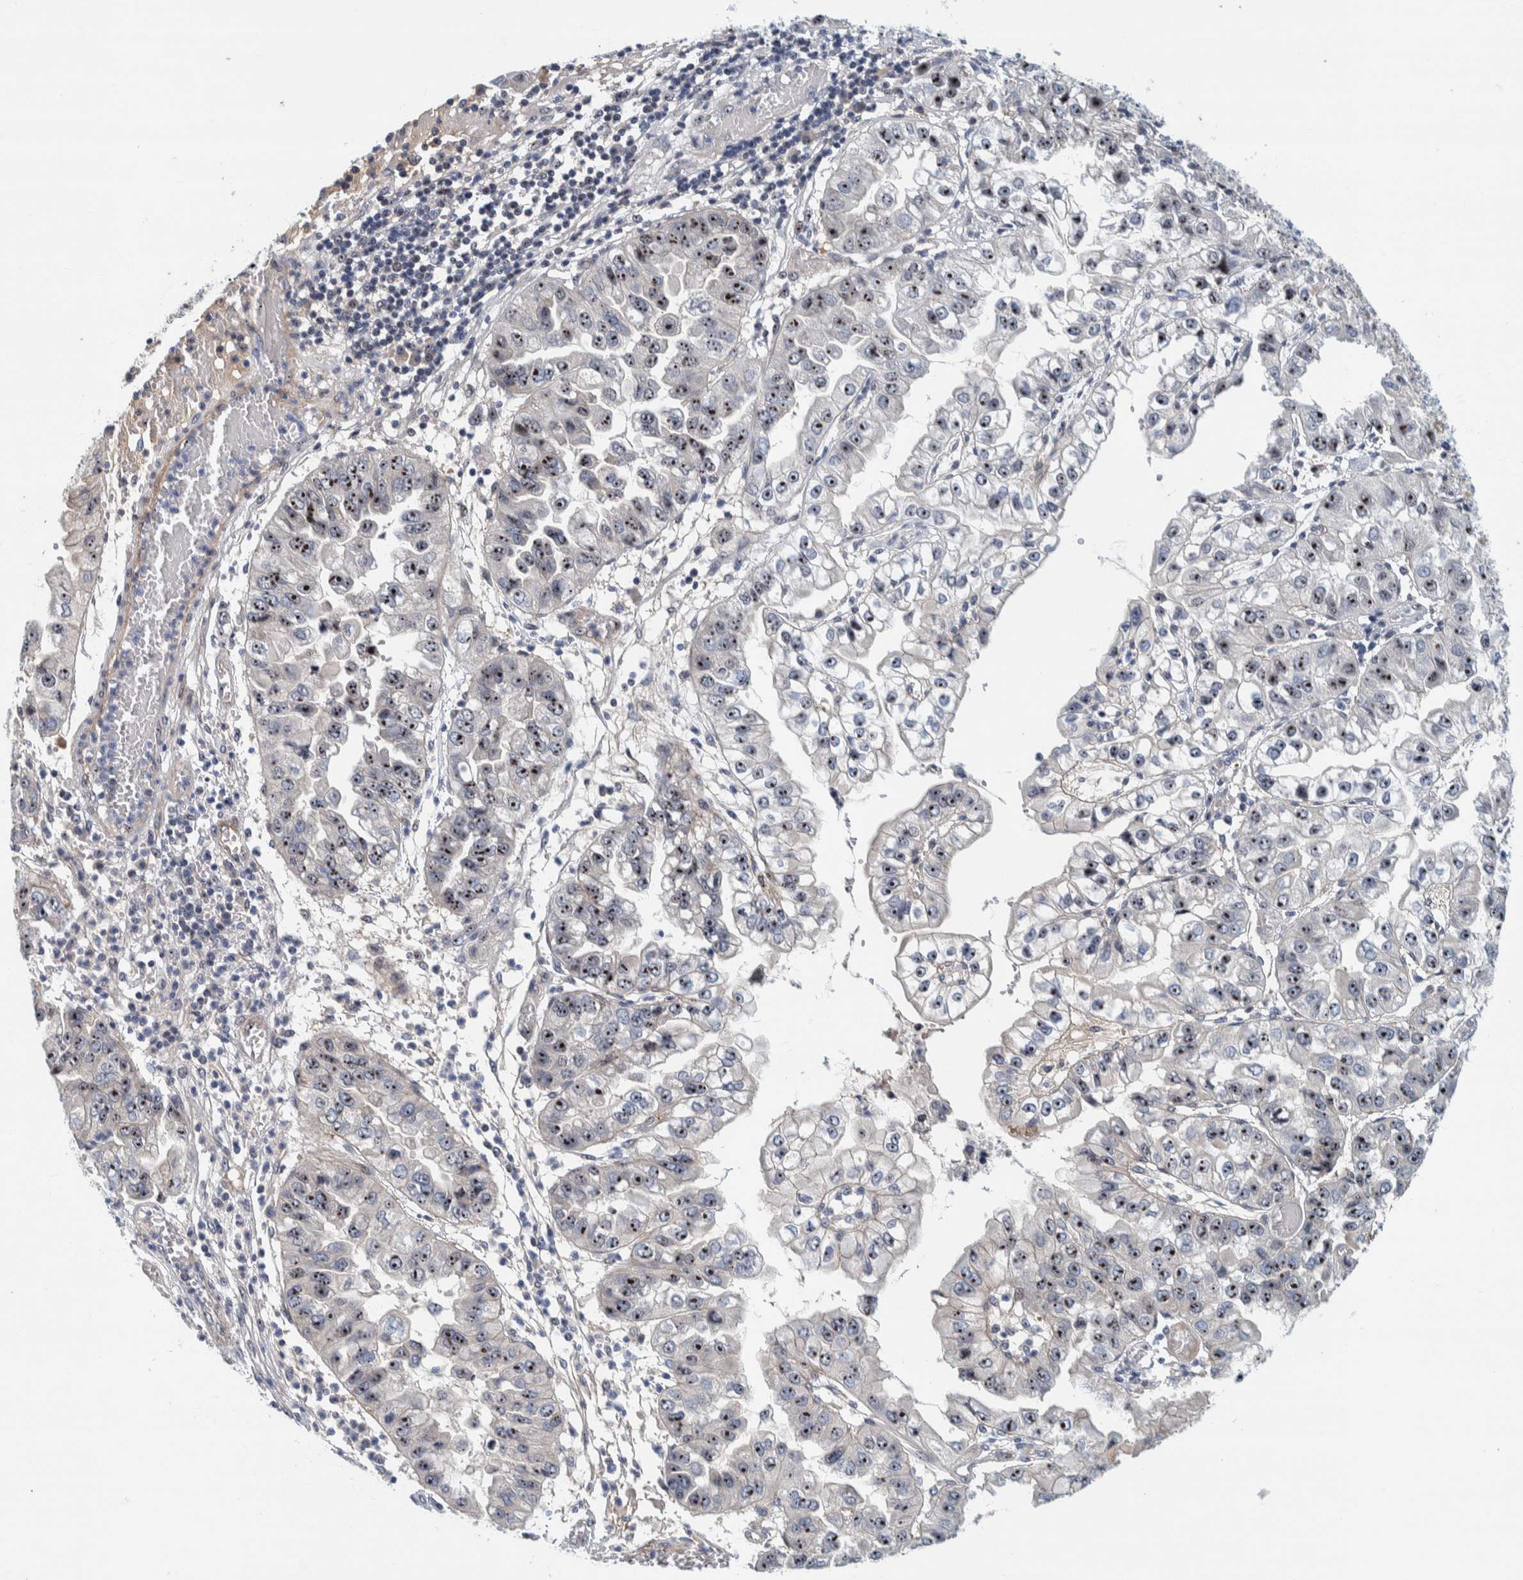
{"staining": {"intensity": "strong", "quantity": ">75%", "location": "nuclear"}, "tissue": "liver cancer", "cell_type": "Tumor cells", "image_type": "cancer", "snomed": [{"axis": "morphology", "description": "Cholangiocarcinoma"}, {"axis": "topography", "description": "Liver"}], "caption": "Immunohistochemistry photomicrograph of neoplastic tissue: human liver cancer (cholangiocarcinoma) stained using immunohistochemistry displays high levels of strong protein expression localized specifically in the nuclear of tumor cells, appearing as a nuclear brown color.", "gene": "NOL11", "patient": {"sex": "female", "age": 79}}